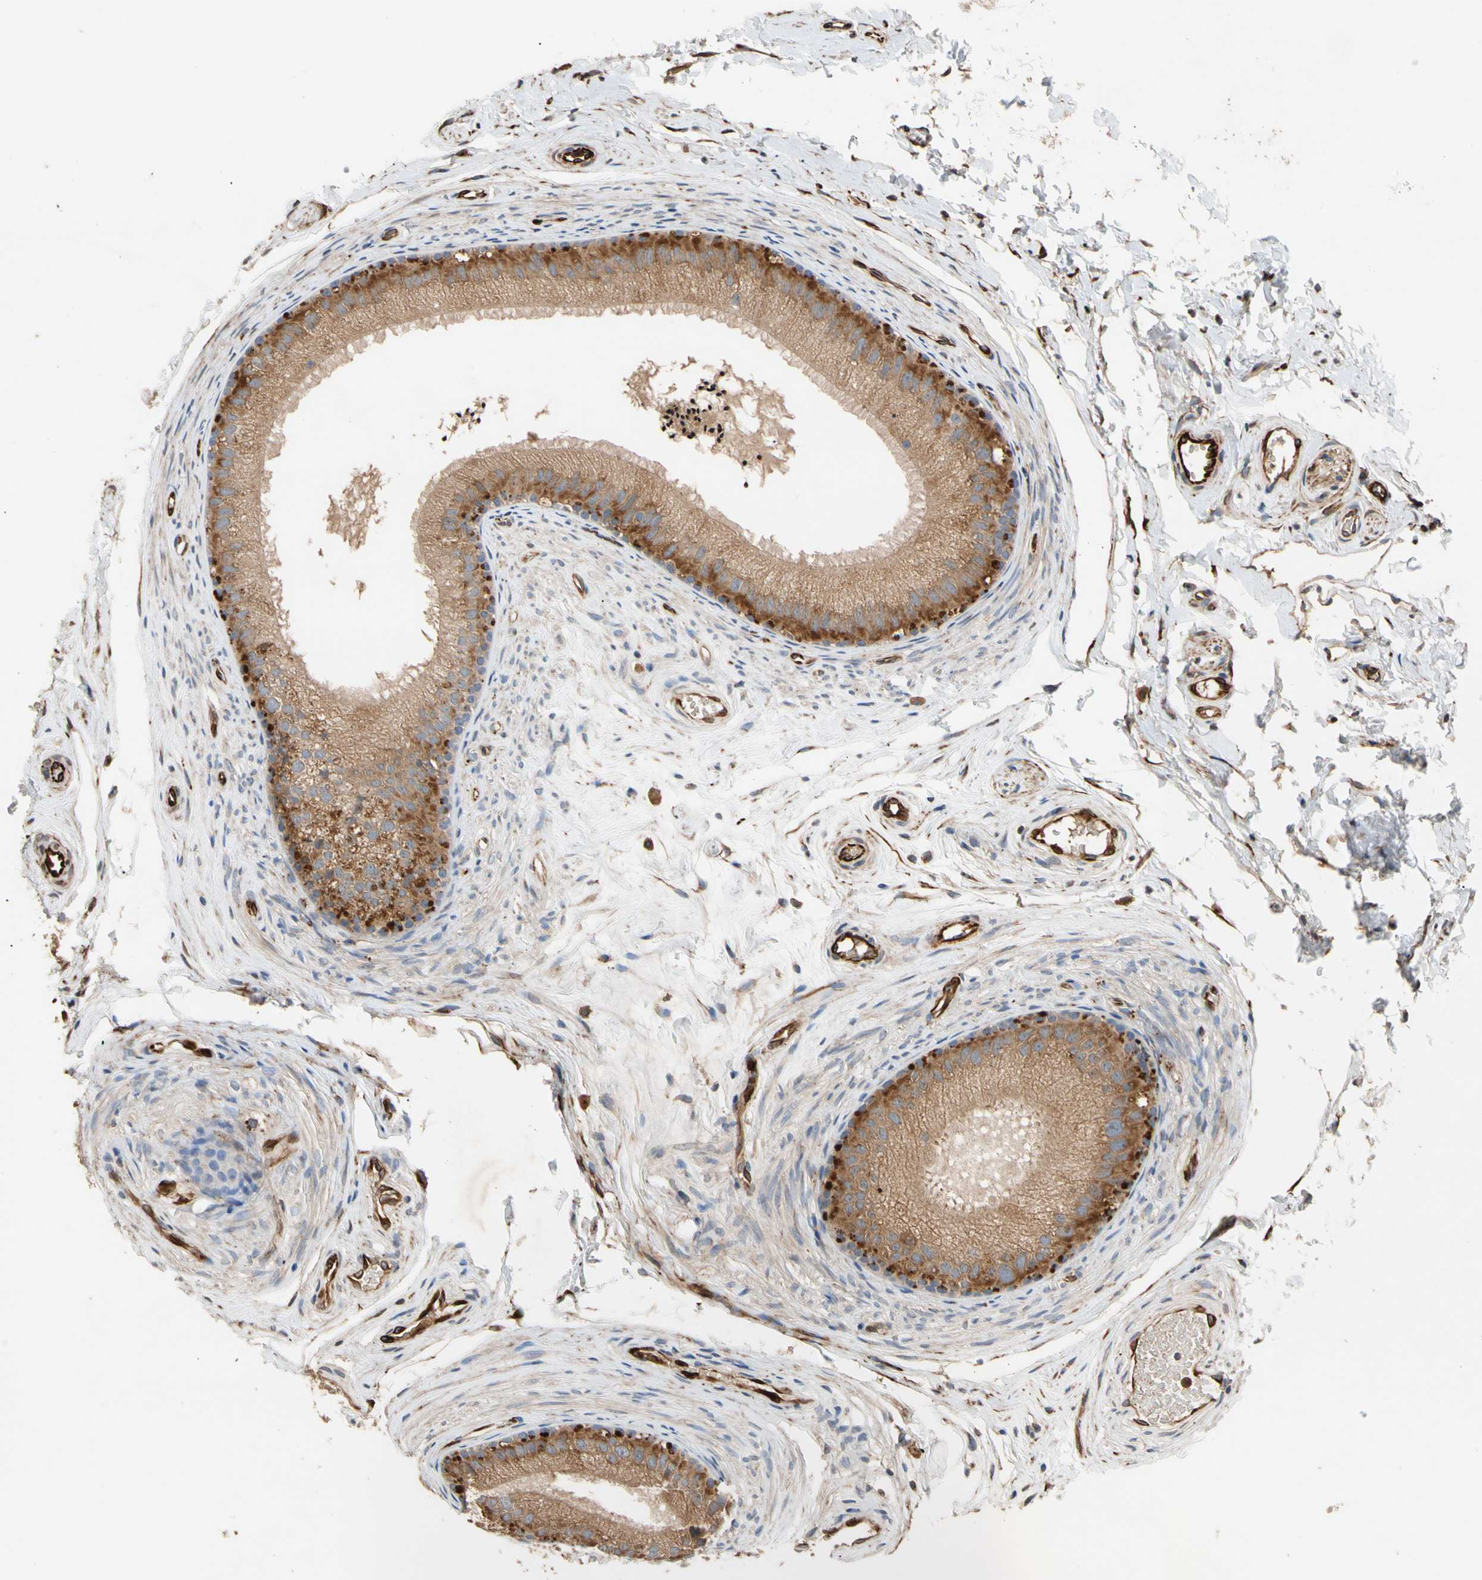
{"staining": {"intensity": "moderate", "quantity": ">75%", "location": "cytoplasmic/membranous"}, "tissue": "epididymis", "cell_type": "Glandular cells", "image_type": "normal", "snomed": [{"axis": "morphology", "description": "Normal tissue, NOS"}, {"axis": "topography", "description": "Epididymis"}], "caption": "Immunohistochemical staining of benign human epididymis displays moderate cytoplasmic/membranous protein positivity in about >75% of glandular cells.", "gene": "FGD6", "patient": {"sex": "male", "age": 56}}